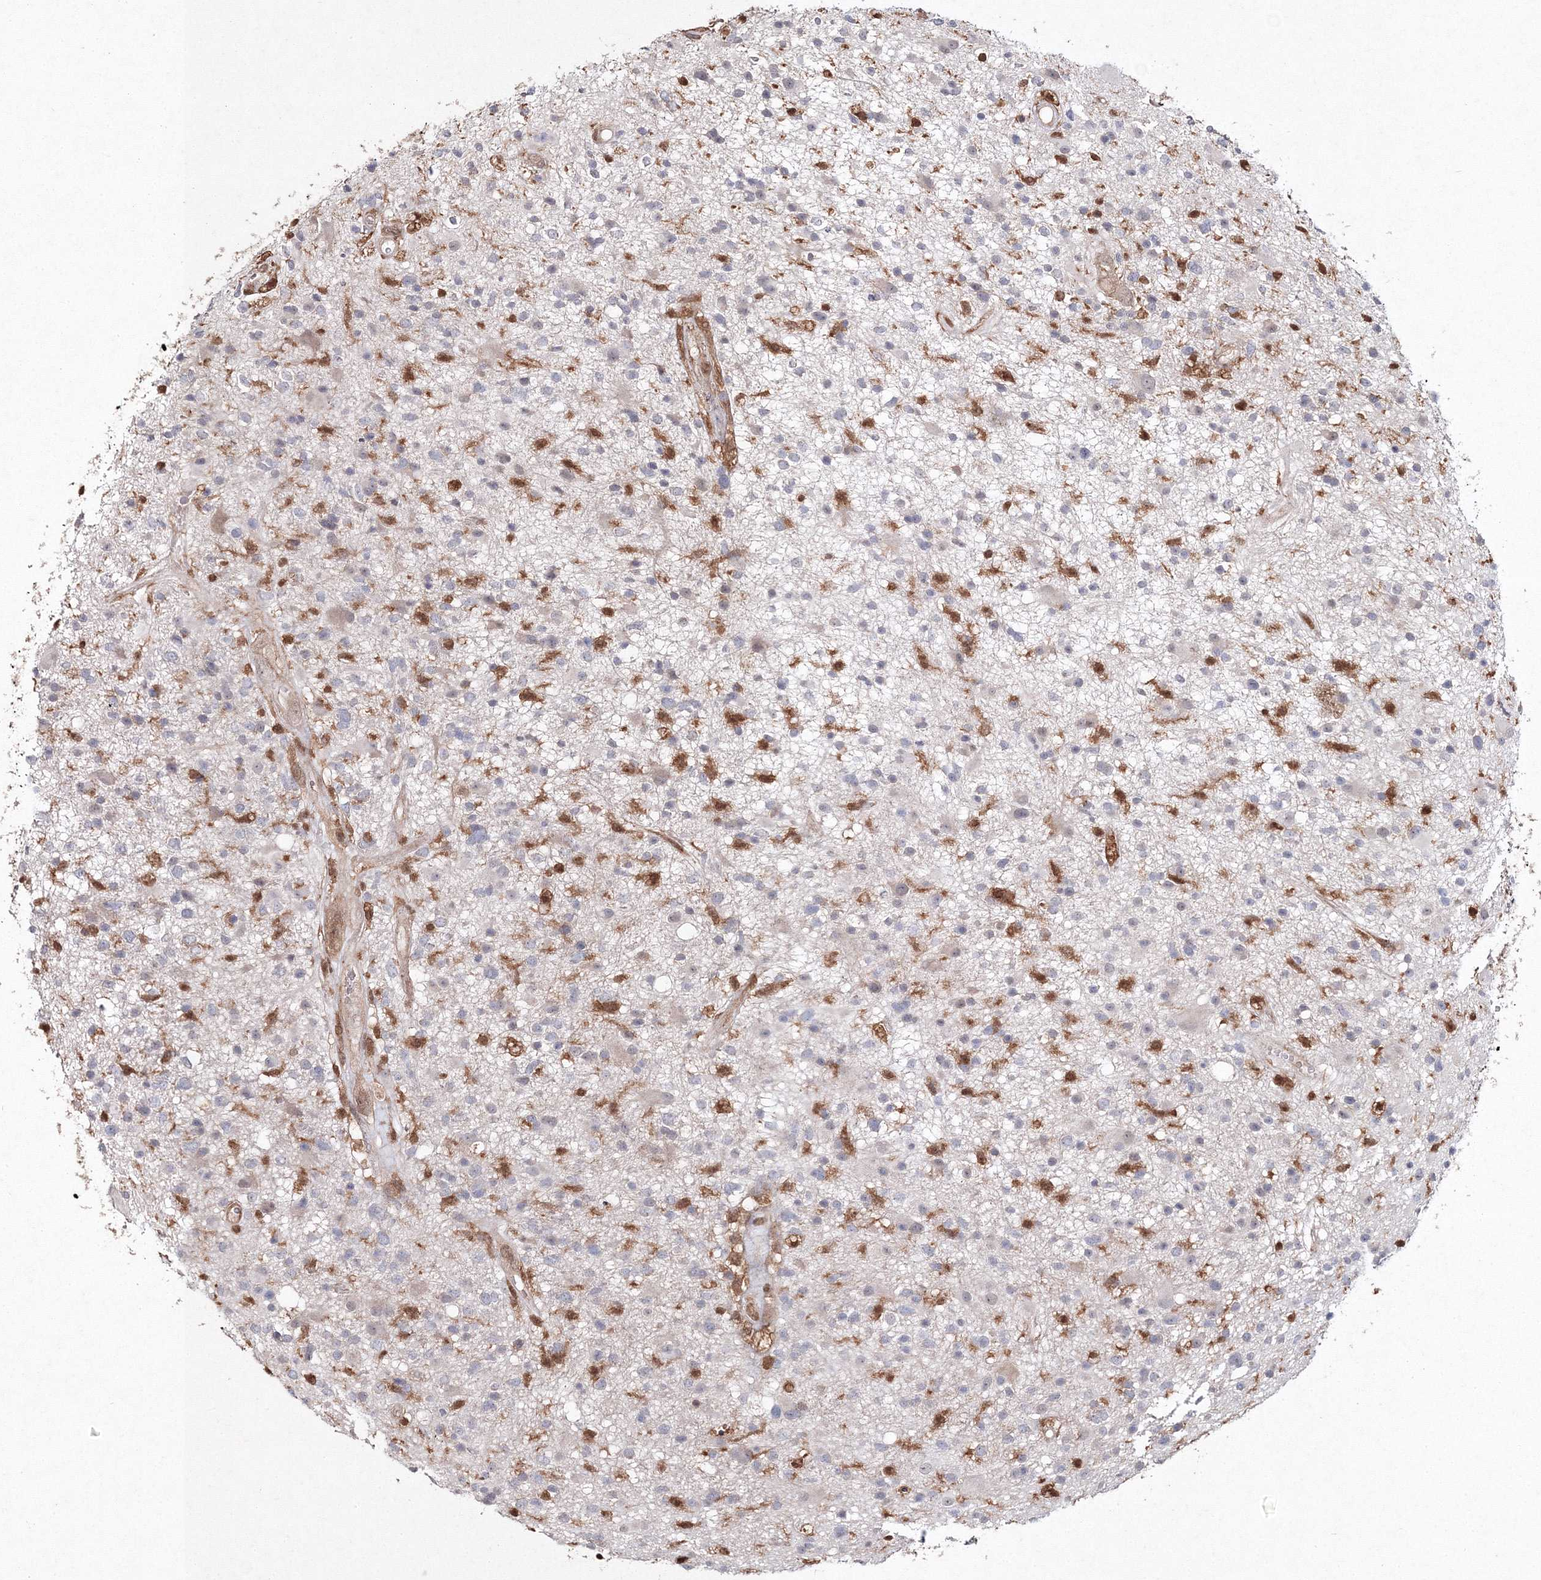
{"staining": {"intensity": "negative", "quantity": "none", "location": "none"}, "tissue": "glioma", "cell_type": "Tumor cells", "image_type": "cancer", "snomed": [{"axis": "morphology", "description": "Glioma, malignant, High grade"}, {"axis": "topography", "description": "Brain"}], "caption": "A photomicrograph of malignant high-grade glioma stained for a protein exhibits no brown staining in tumor cells.", "gene": "S100A11", "patient": {"sex": "male", "age": 33}}